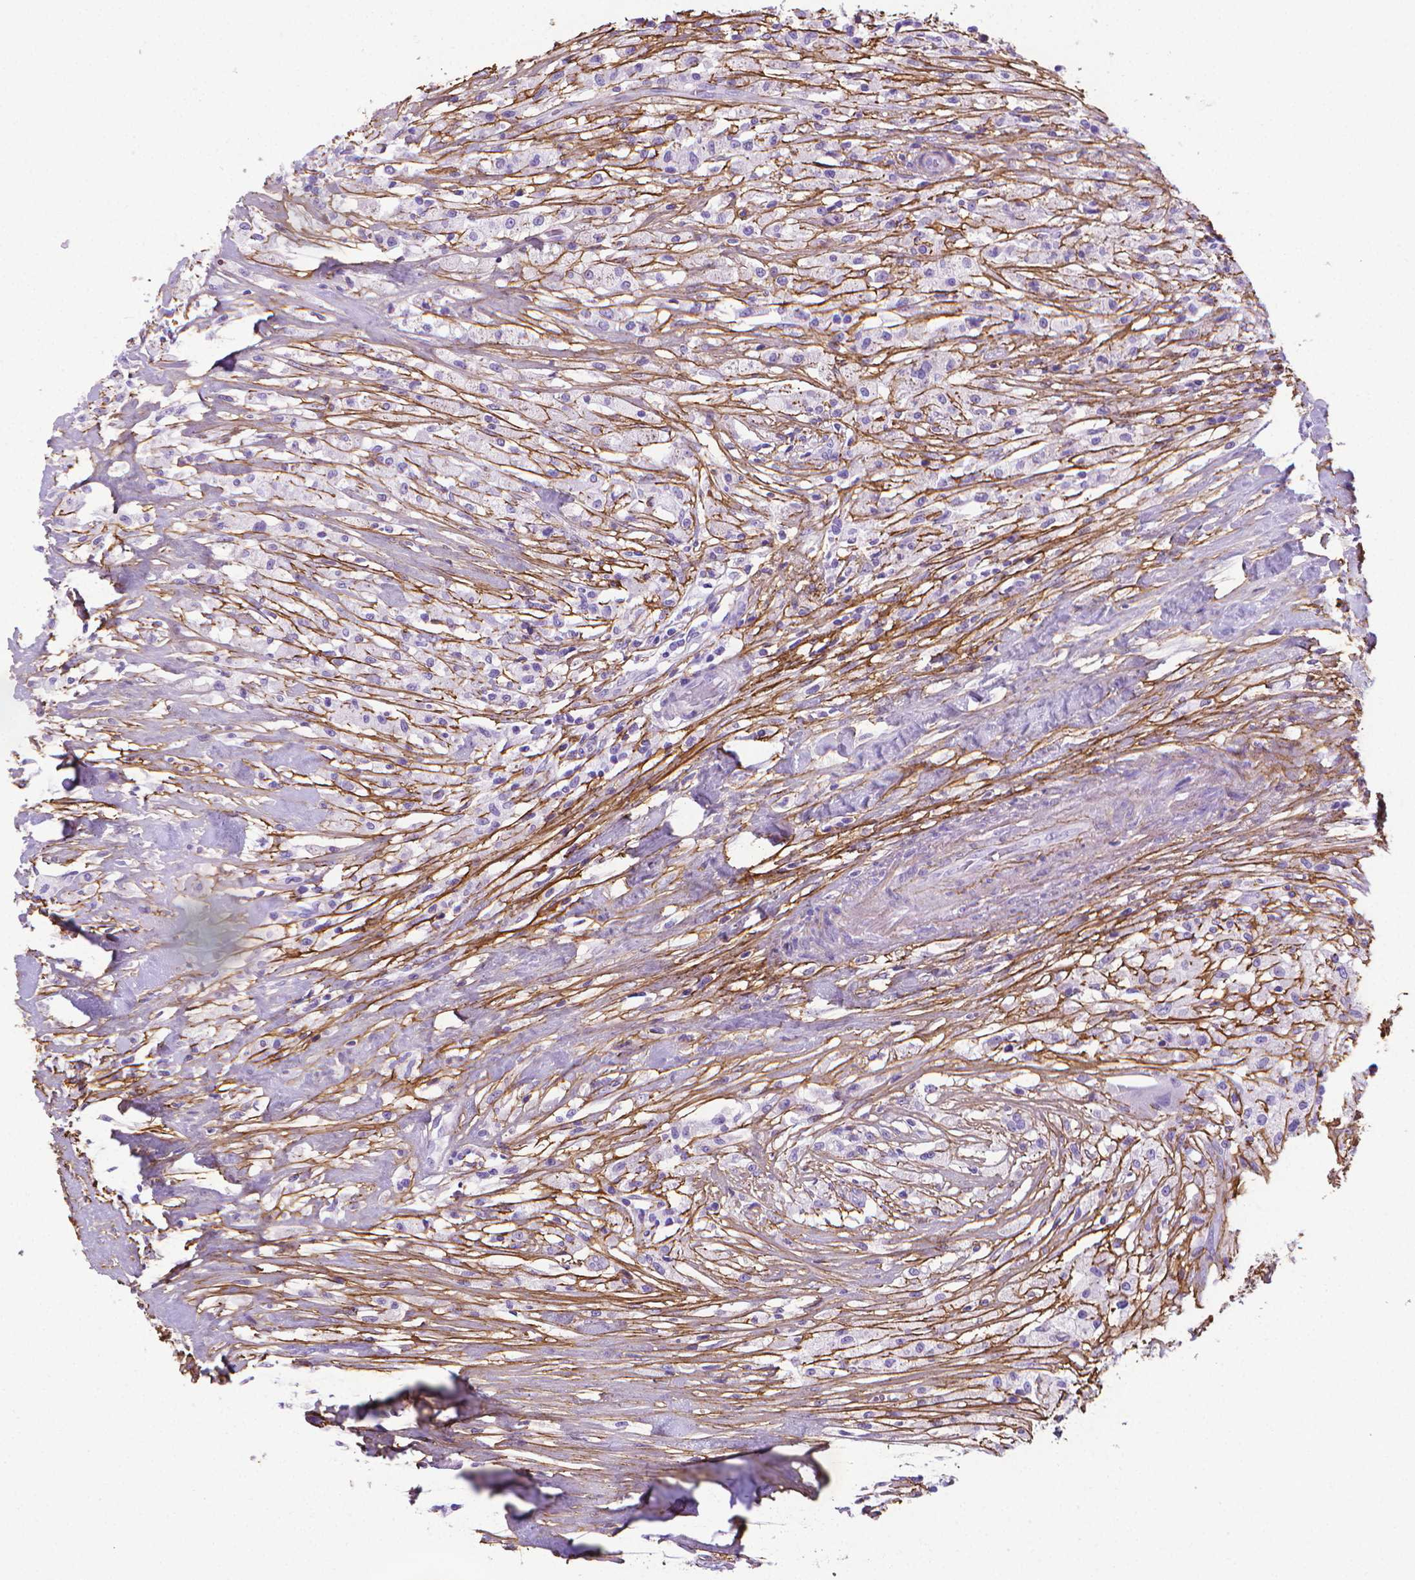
{"staining": {"intensity": "negative", "quantity": "none", "location": "none"}, "tissue": "testis cancer", "cell_type": "Tumor cells", "image_type": "cancer", "snomed": [{"axis": "morphology", "description": "Necrosis, NOS"}, {"axis": "morphology", "description": "Carcinoma, Embryonal, NOS"}, {"axis": "topography", "description": "Testis"}], "caption": "Immunohistochemical staining of embryonal carcinoma (testis) shows no significant staining in tumor cells. (Brightfield microscopy of DAB IHC at high magnification).", "gene": "MFAP2", "patient": {"sex": "male", "age": 19}}